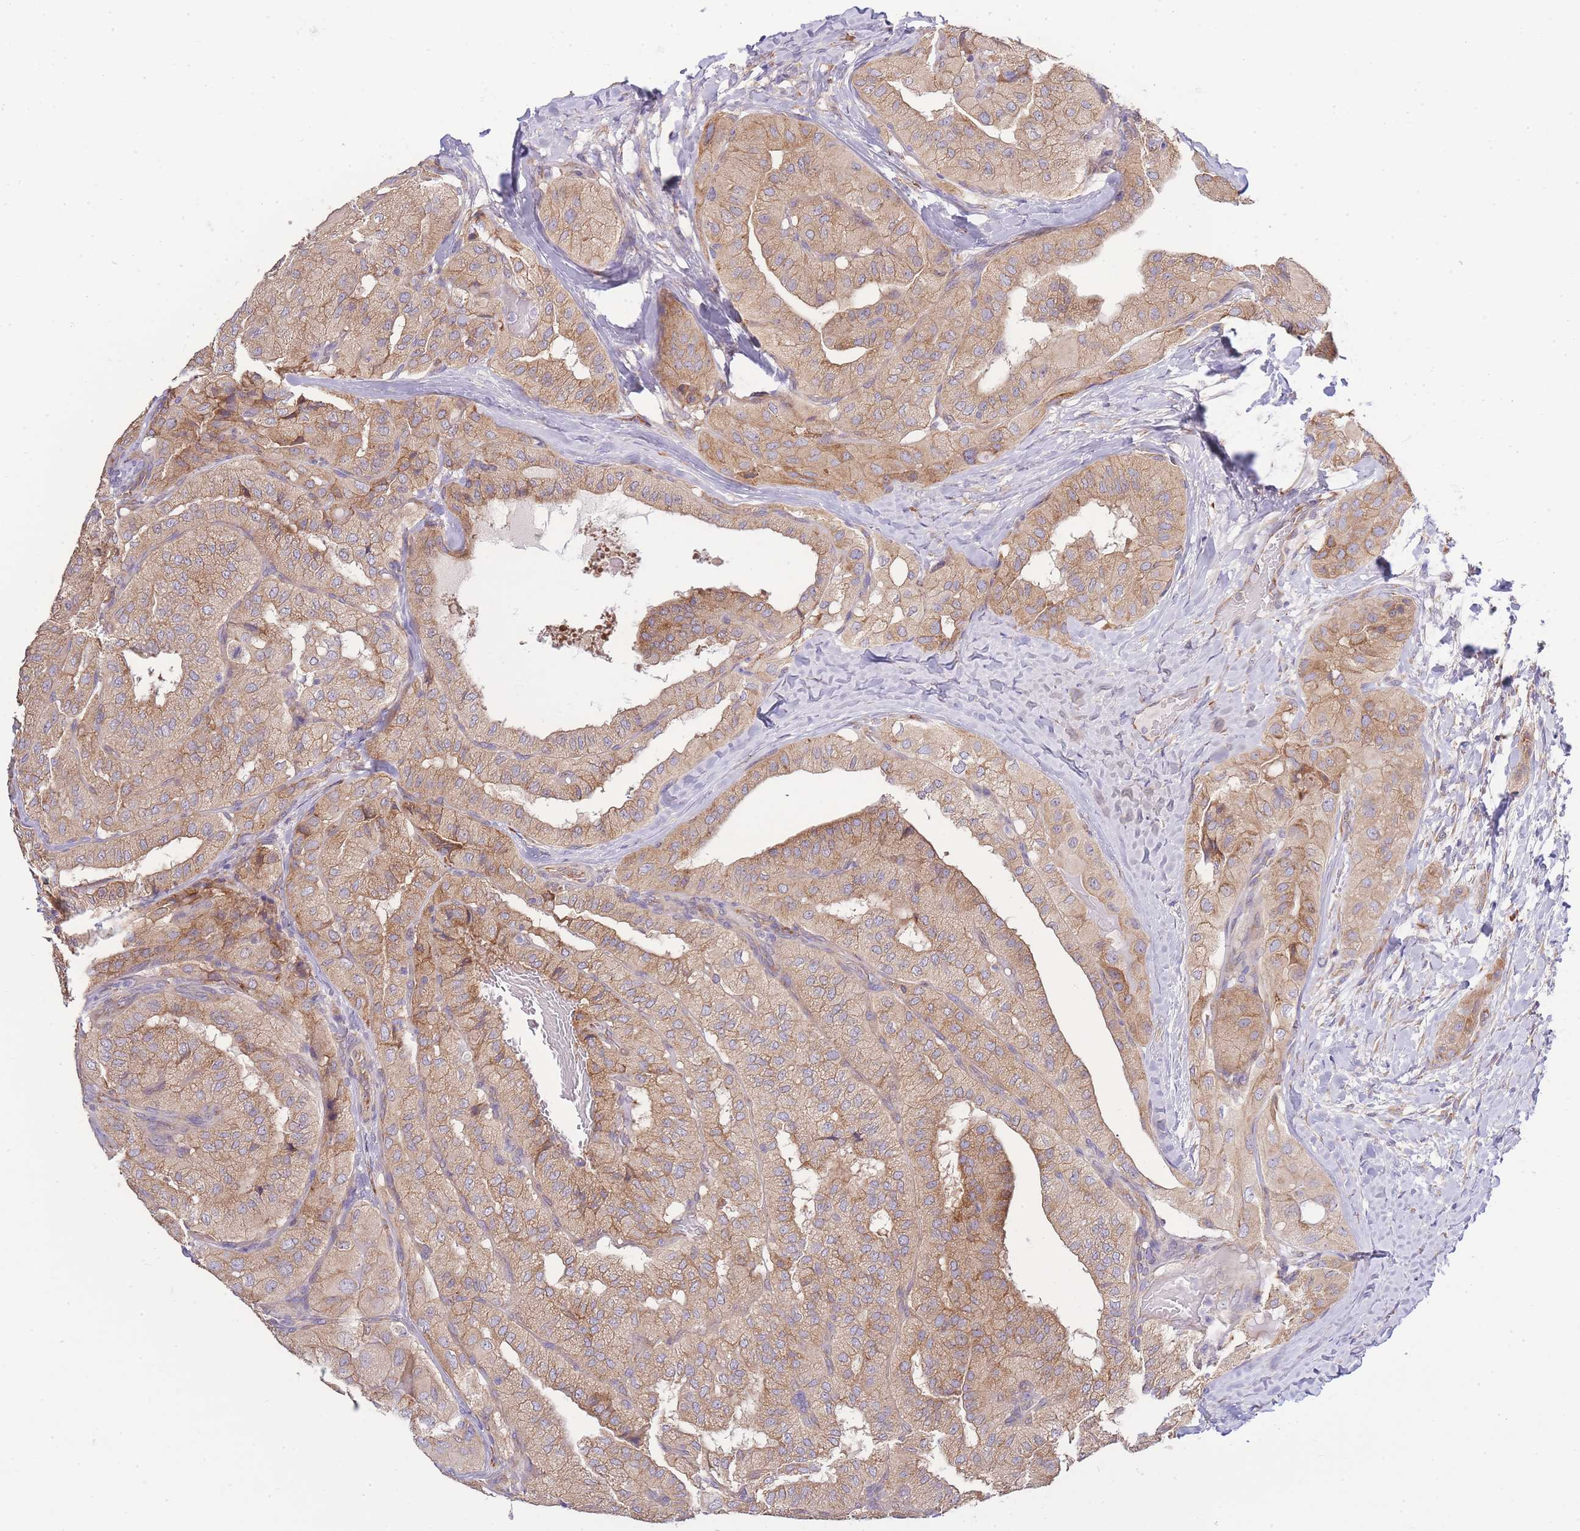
{"staining": {"intensity": "moderate", "quantity": ">75%", "location": "cytoplasmic/membranous"}, "tissue": "thyroid cancer", "cell_type": "Tumor cells", "image_type": "cancer", "snomed": [{"axis": "morphology", "description": "Normal tissue, NOS"}, {"axis": "morphology", "description": "Papillary adenocarcinoma, NOS"}, {"axis": "topography", "description": "Thyroid gland"}], "caption": "Protein expression analysis of papillary adenocarcinoma (thyroid) reveals moderate cytoplasmic/membranous staining in about >75% of tumor cells.", "gene": "BEX1", "patient": {"sex": "female", "age": 59}}